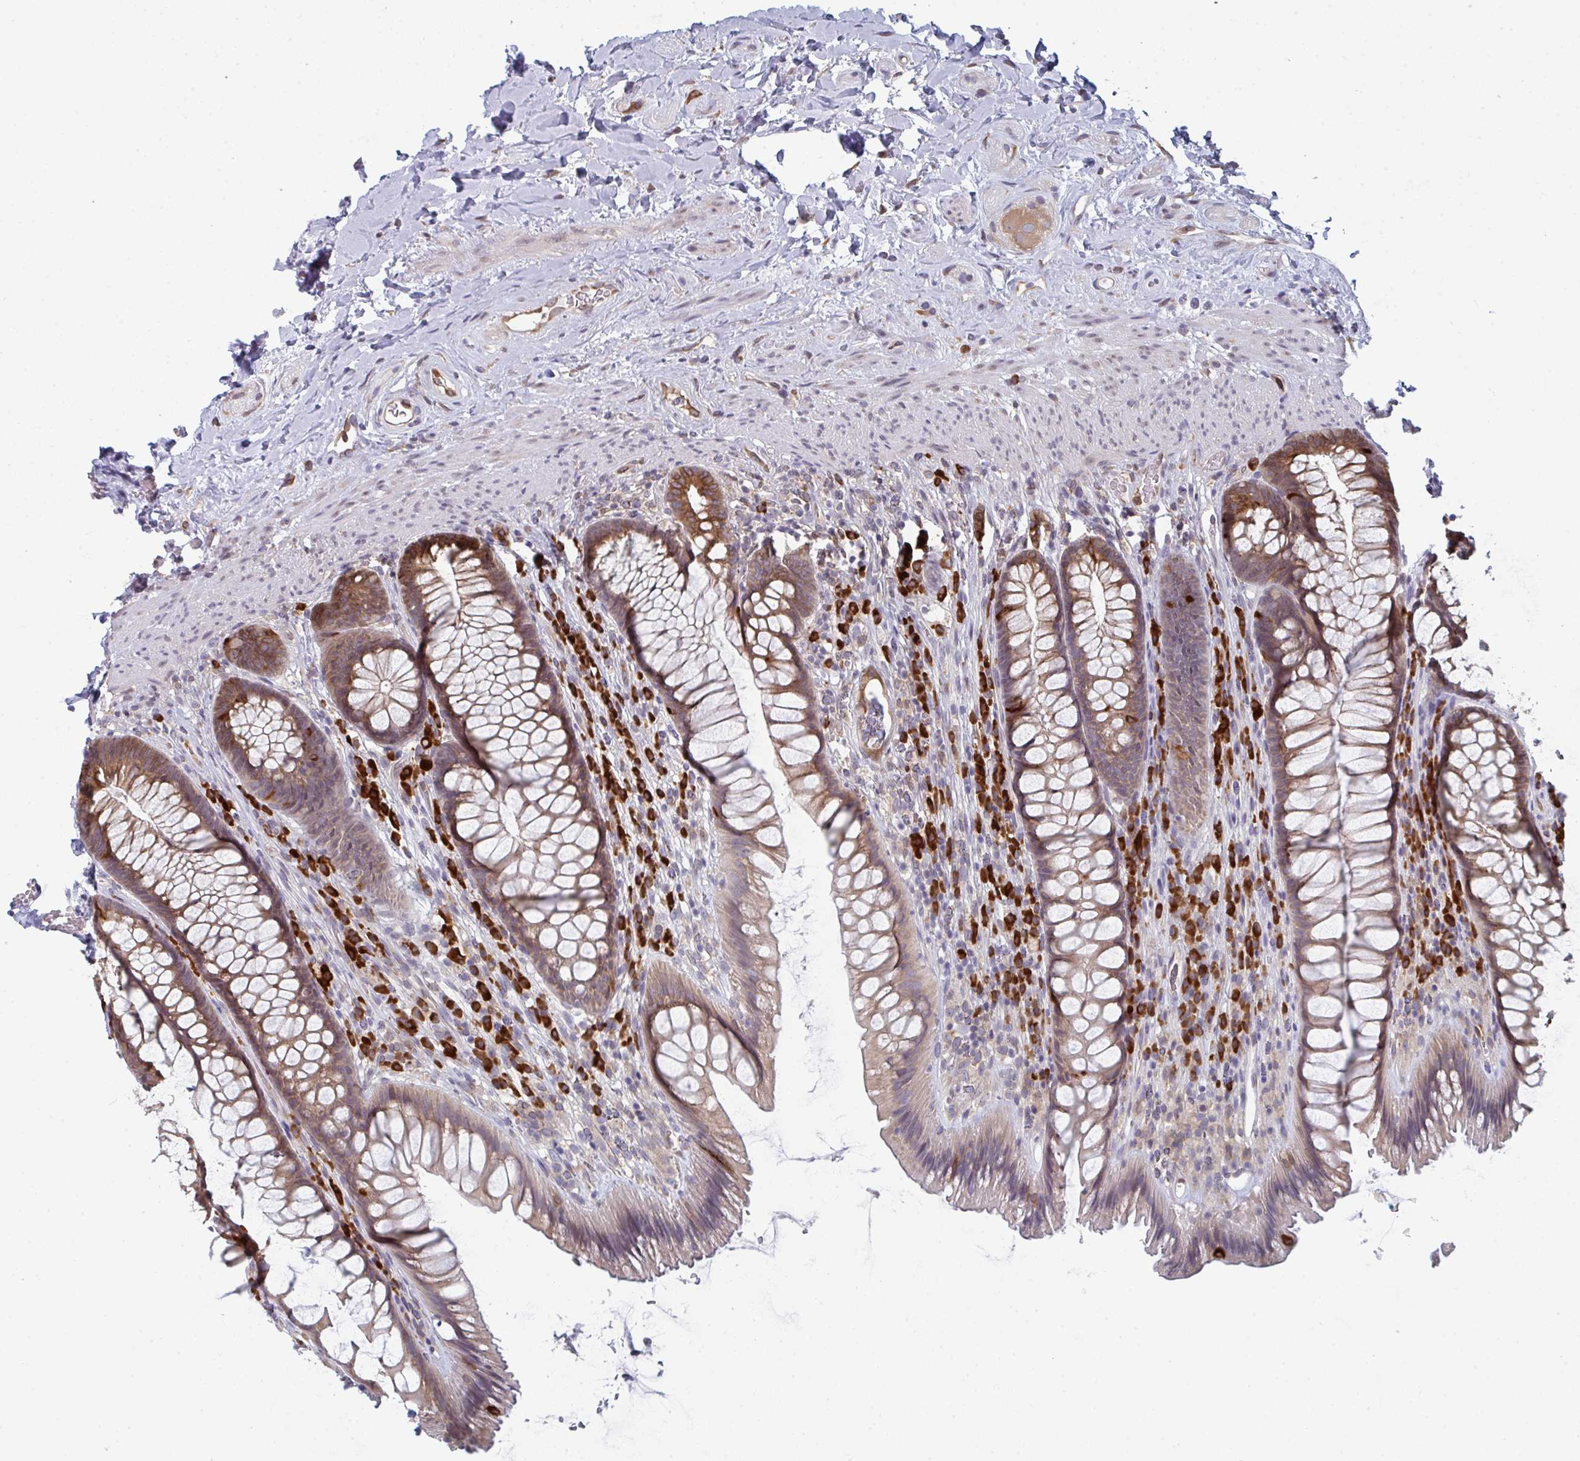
{"staining": {"intensity": "moderate", "quantity": ">75%", "location": "cytoplasmic/membranous"}, "tissue": "rectum", "cell_type": "Glandular cells", "image_type": "normal", "snomed": [{"axis": "morphology", "description": "Normal tissue, NOS"}, {"axis": "topography", "description": "Rectum"}], "caption": "This micrograph reveals immunohistochemistry staining of unremarkable rectum, with medium moderate cytoplasmic/membranous expression in approximately >75% of glandular cells.", "gene": "LYSMD4", "patient": {"sex": "male", "age": 53}}